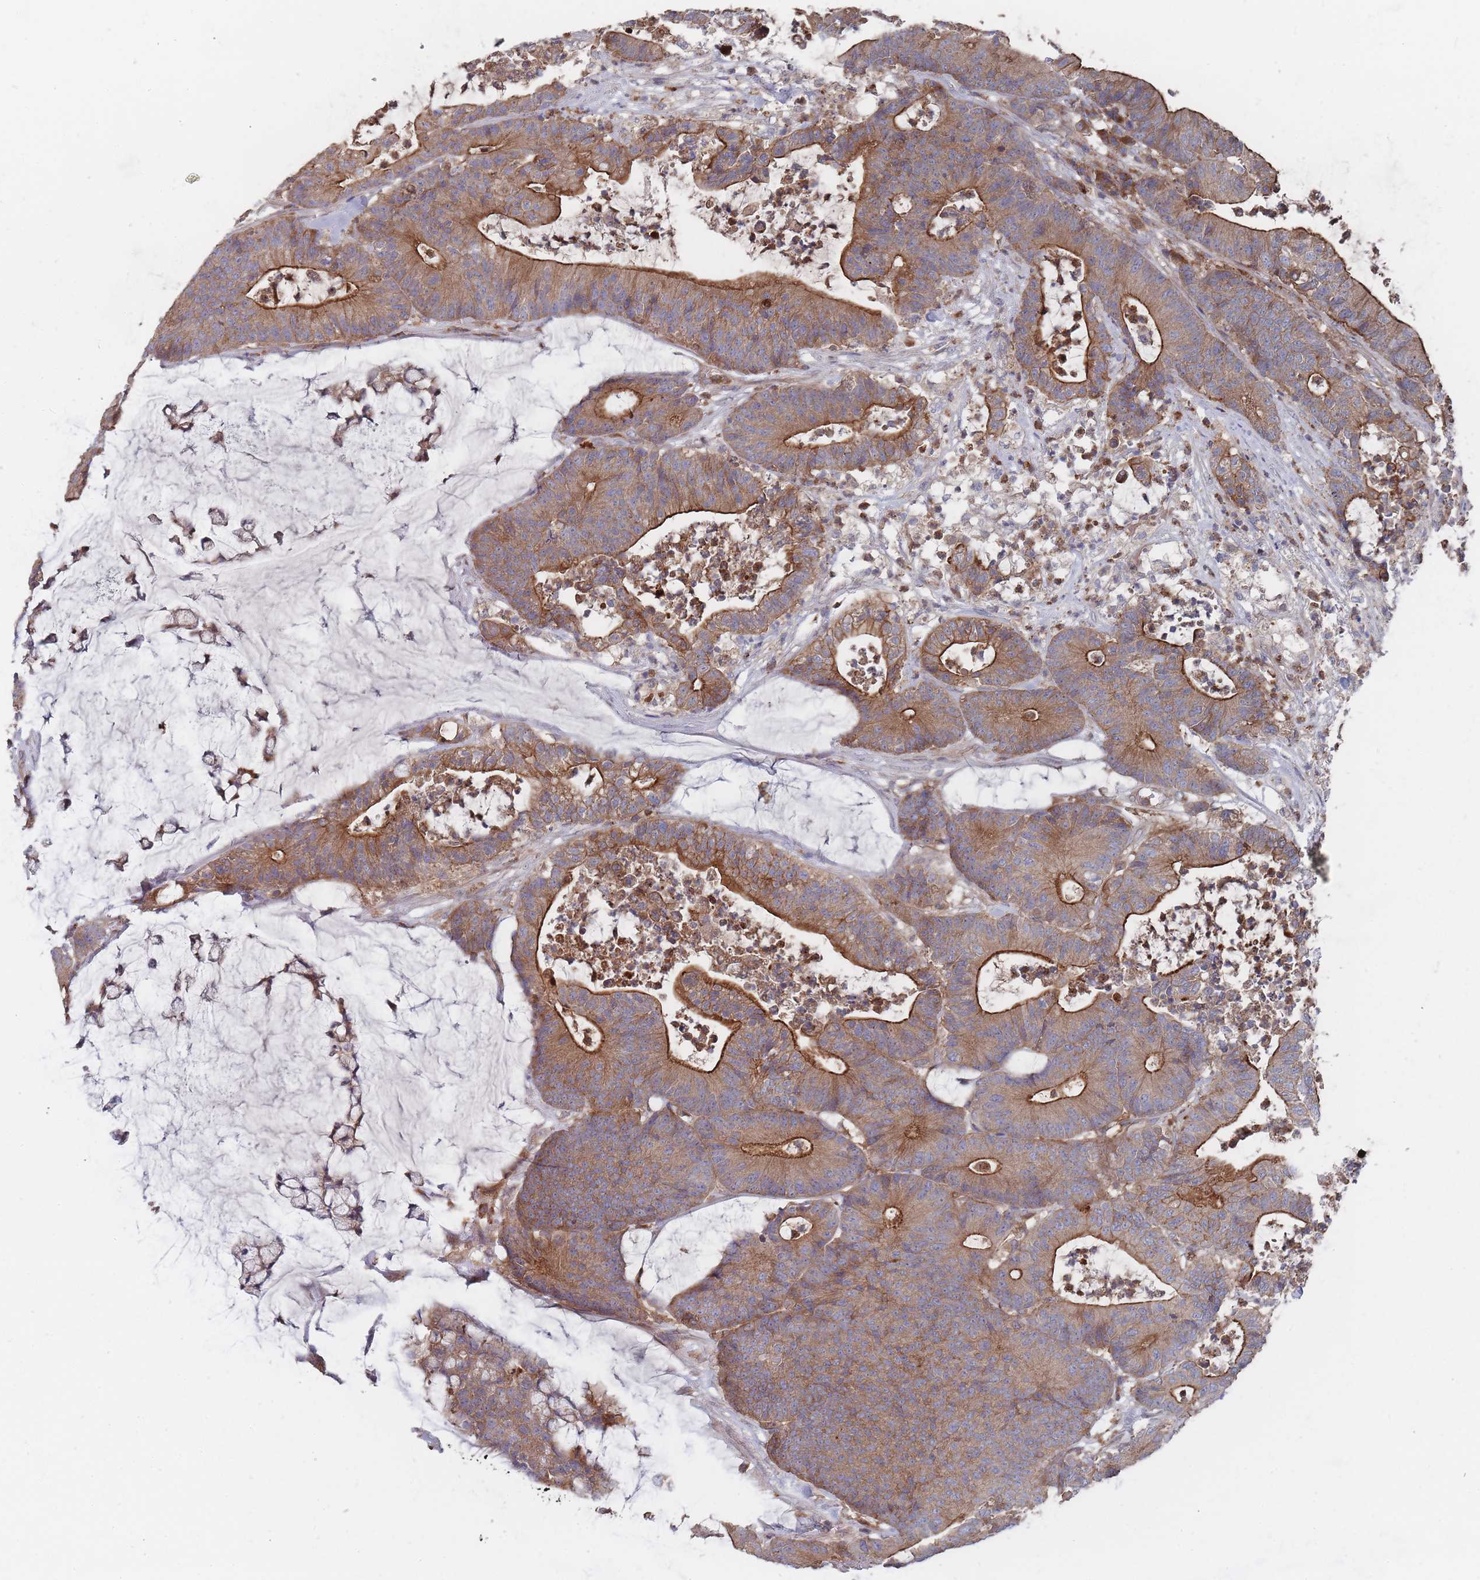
{"staining": {"intensity": "strong", "quantity": ">75%", "location": "cytoplasmic/membranous"}, "tissue": "colorectal cancer", "cell_type": "Tumor cells", "image_type": "cancer", "snomed": [{"axis": "morphology", "description": "Adenocarcinoma, NOS"}, {"axis": "topography", "description": "Colon"}], "caption": "Immunohistochemical staining of colorectal cancer (adenocarcinoma) demonstrates strong cytoplasmic/membranous protein expression in about >75% of tumor cells.", "gene": "THSD7B", "patient": {"sex": "female", "age": 84}}